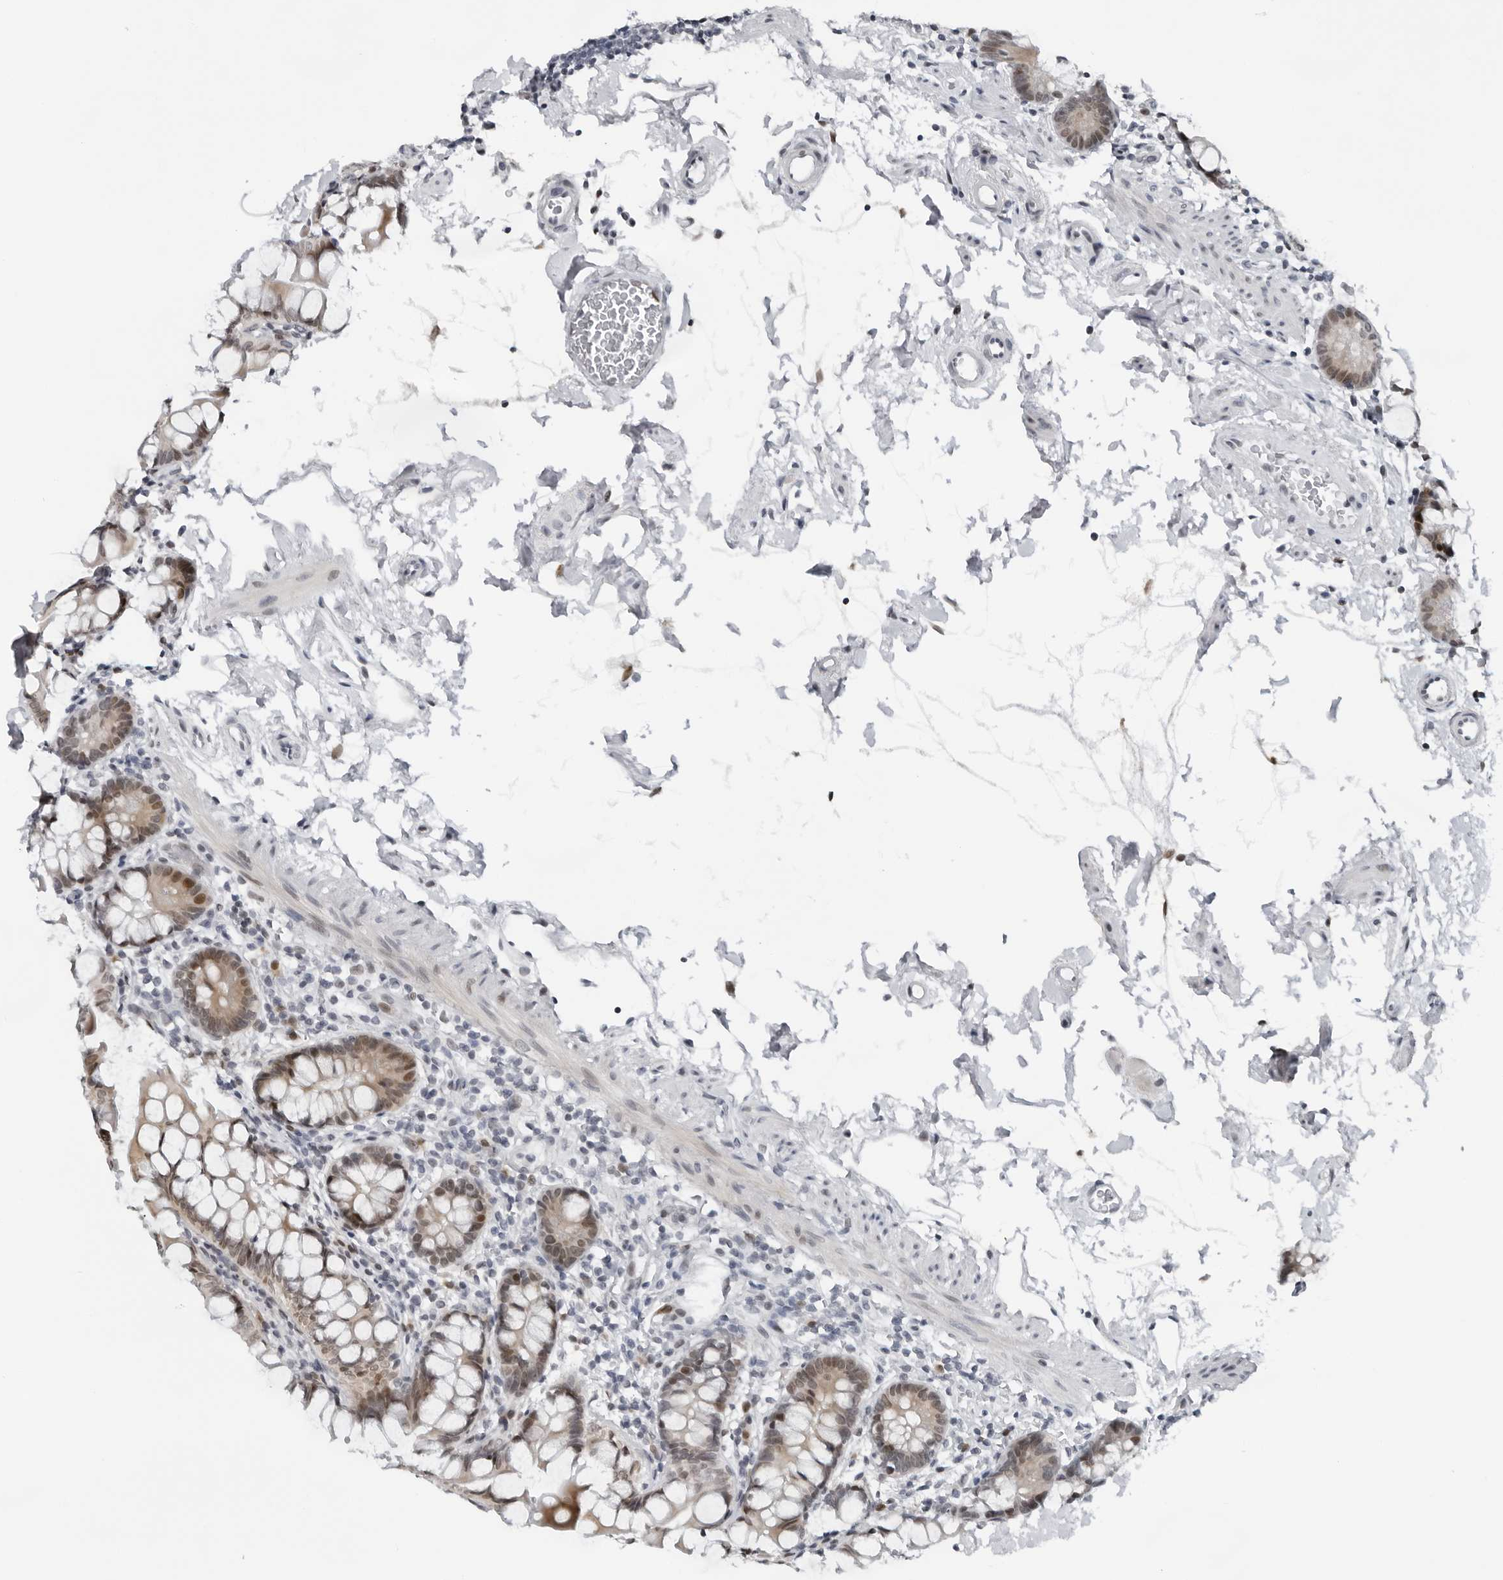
{"staining": {"intensity": "weak", "quantity": "<25%", "location": "cytoplasmic/membranous"}, "tissue": "small intestine", "cell_type": "Glandular cells", "image_type": "normal", "snomed": [{"axis": "morphology", "description": "Normal tissue, NOS"}, {"axis": "topography", "description": "Small intestine"}], "caption": "The image displays no significant positivity in glandular cells of small intestine.", "gene": "PPP1R42", "patient": {"sex": "female", "age": 84}}